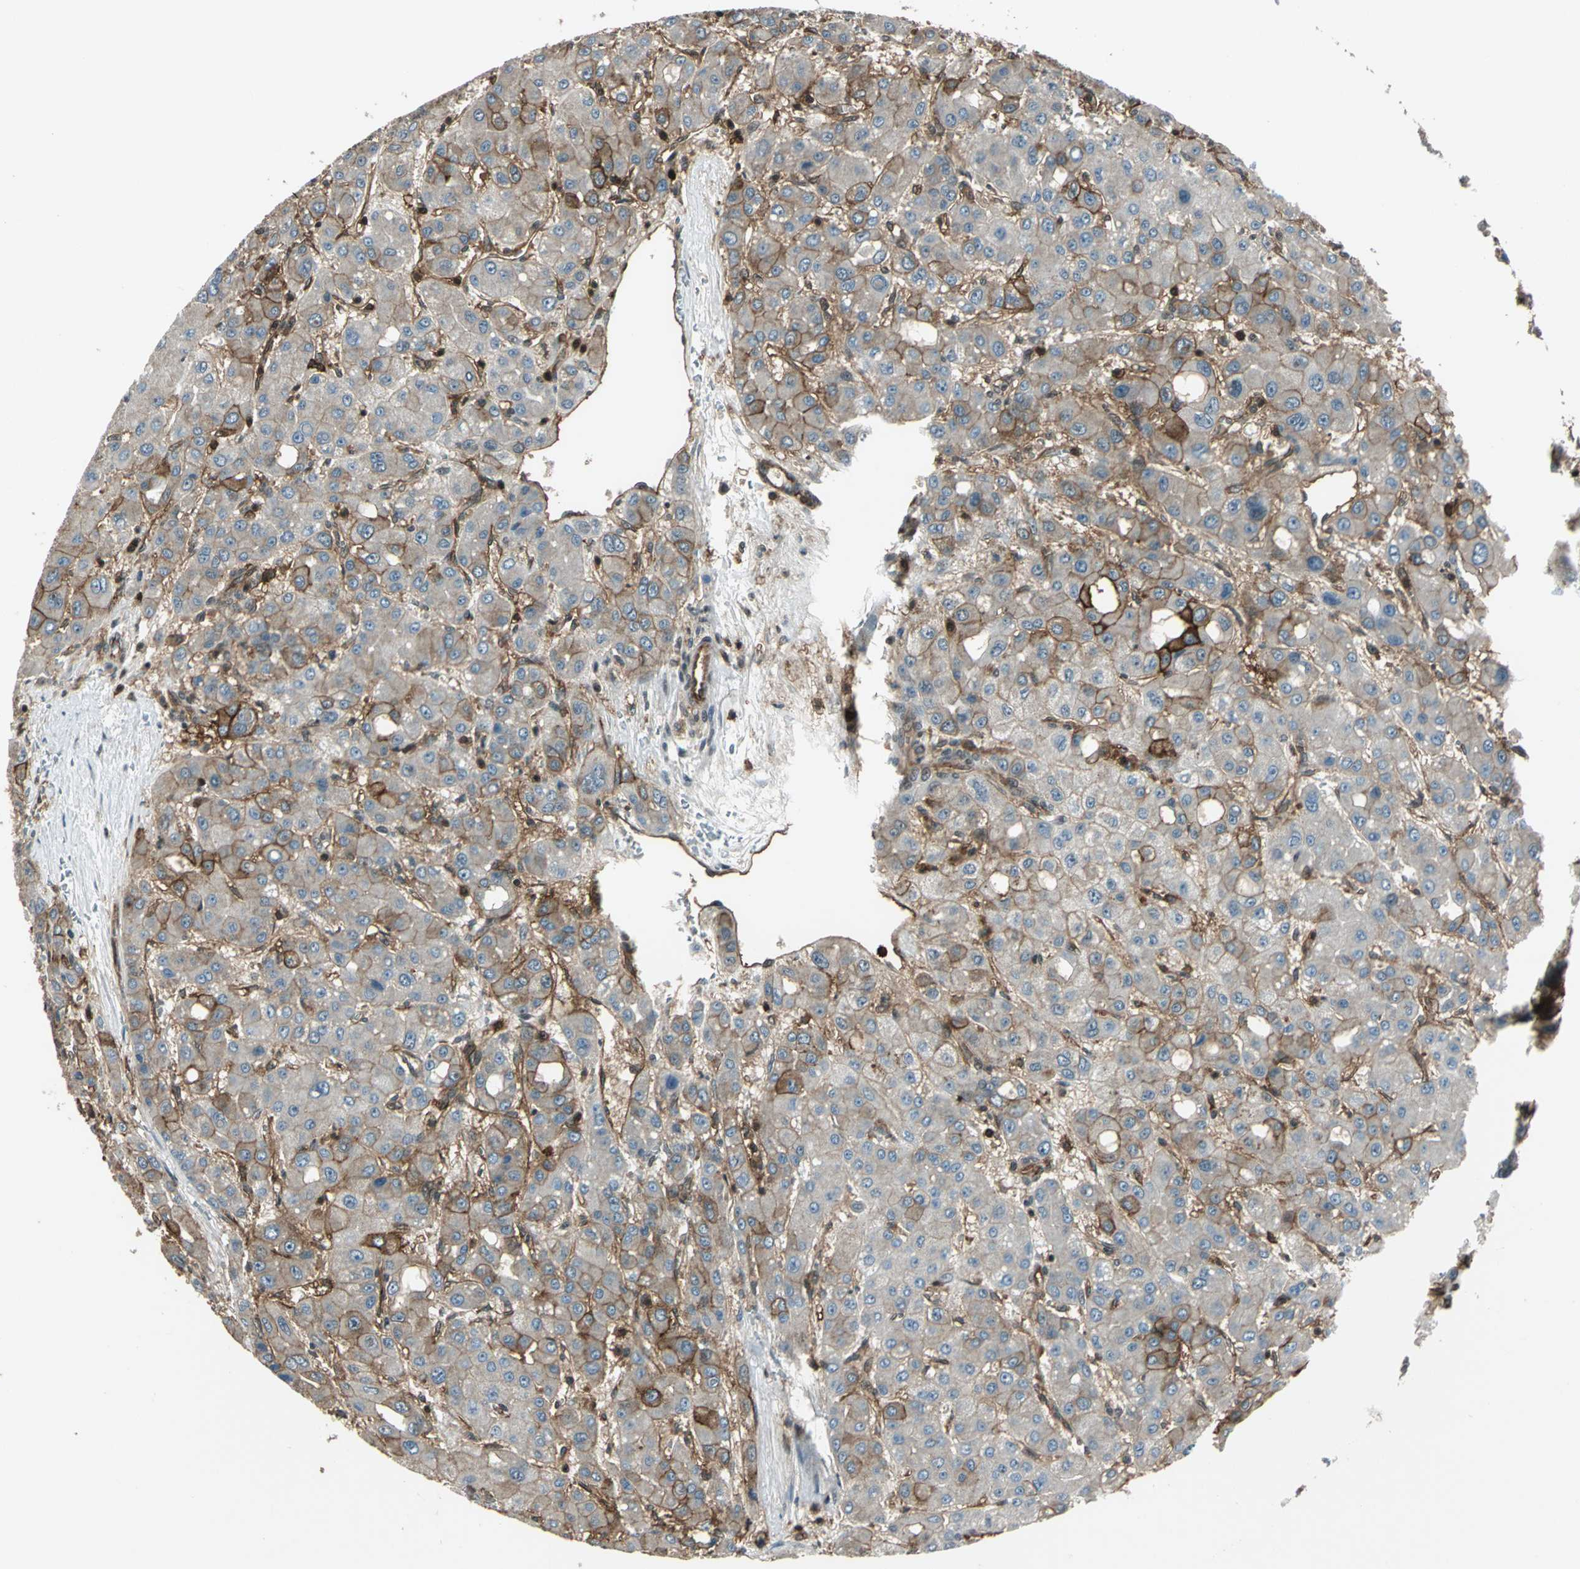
{"staining": {"intensity": "moderate", "quantity": ">75%", "location": "cytoplasmic/membranous"}, "tissue": "liver cancer", "cell_type": "Tumor cells", "image_type": "cancer", "snomed": [{"axis": "morphology", "description": "Carcinoma, Hepatocellular, NOS"}, {"axis": "topography", "description": "Liver"}], "caption": "A brown stain labels moderate cytoplasmic/membranous staining of a protein in human liver hepatocellular carcinoma tumor cells.", "gene": "NR2C2", "patient": {"sex": "male", "age": 55}}